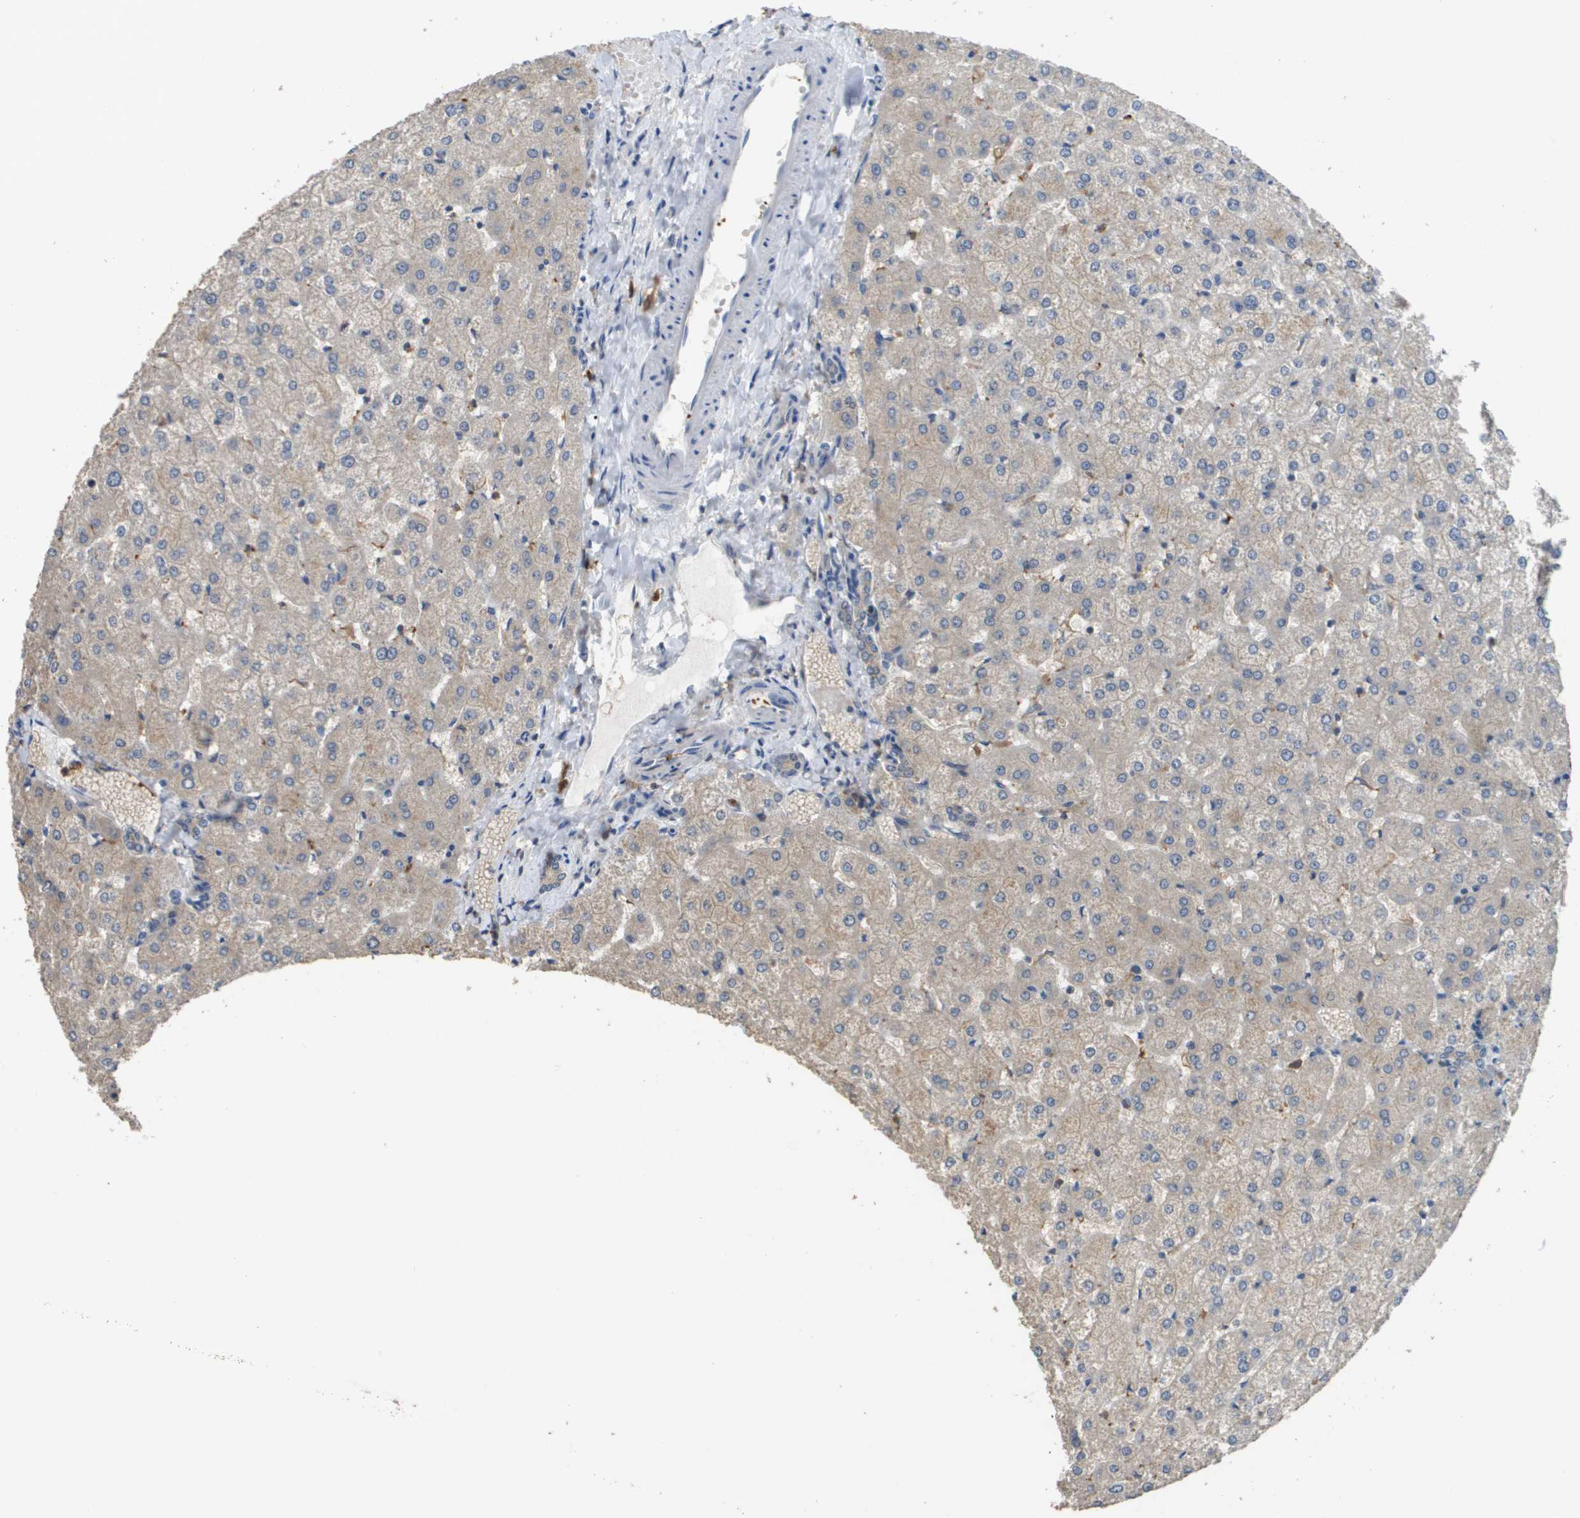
{"staining": {"intensity": "weak", "quantity": "<25%", "location": "cytoplasmic/membranous"}, "tissue": "liver", "cell_type": "Cholangiocytes", "image_type": "normal", "snomed": [{"axis": "morphology", "description": "Normal tissue, NOS"}, {"axis": "topography", "description": "Liver"}], "caption": "High power microscopy photomicrograph of an immunohistochemistry histopathology image of unremarkable liver, revealing no significant expression in cholangiocytes.", "gene": "RAB27B", "patient": {"sex": "female", "age": 32}}